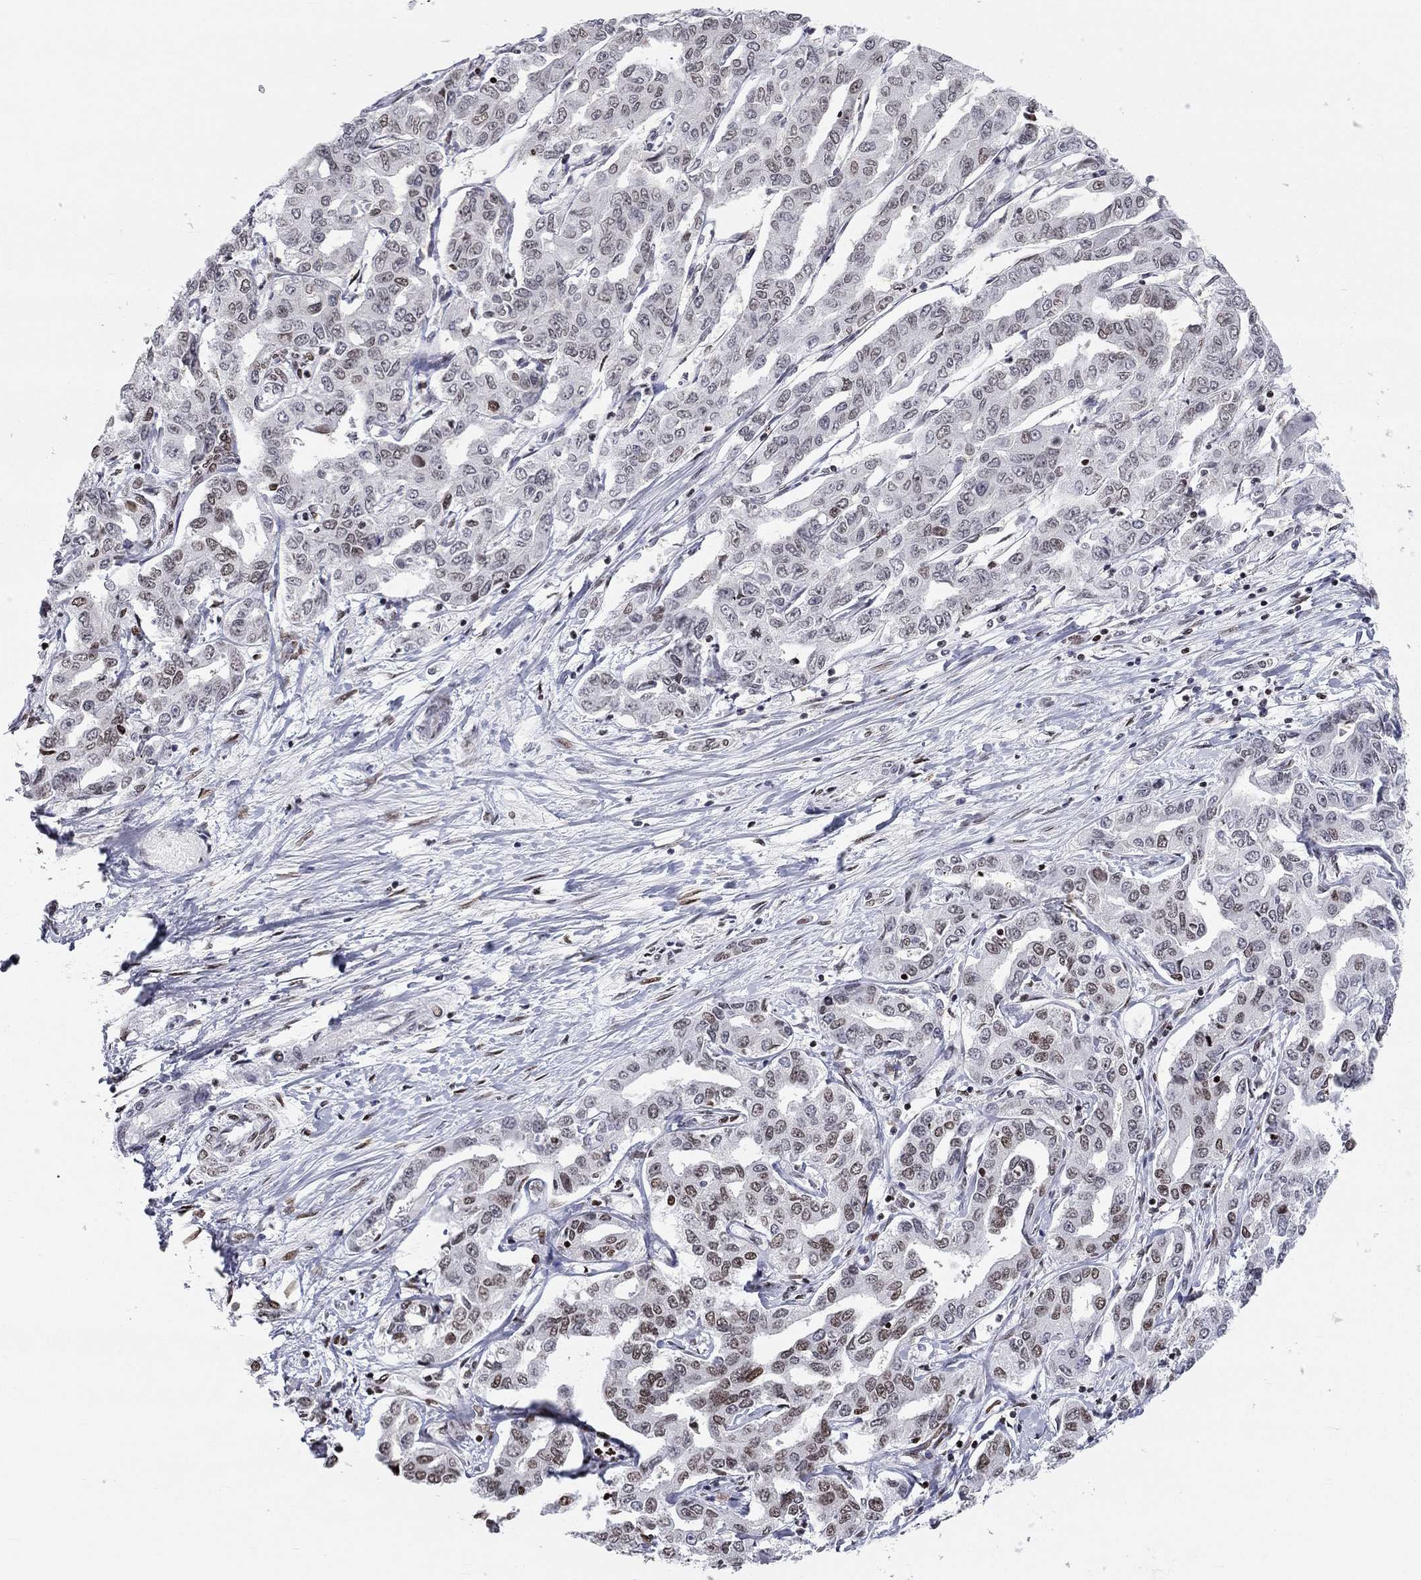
{"staining": {"intensity": "moderate", "quantity": "<25%", "location": "nuclear"}, "tissue": "liver cancer", "cell_type": "Tumor cells", "image_type": "cancer", "snomed": [{"axis": "morphology", "description": "Cholangiocarcinoma"}, {"axis": "topography", "description": "Liver"}], "caption": "Protein staining of liver cancer (cholangiocarcinoma) tissue exhibits moderate nuclear expression in approximately <25% of tumor cells.", "gene": "H2AX", "patient": {"sex": "male", "age": 59}}